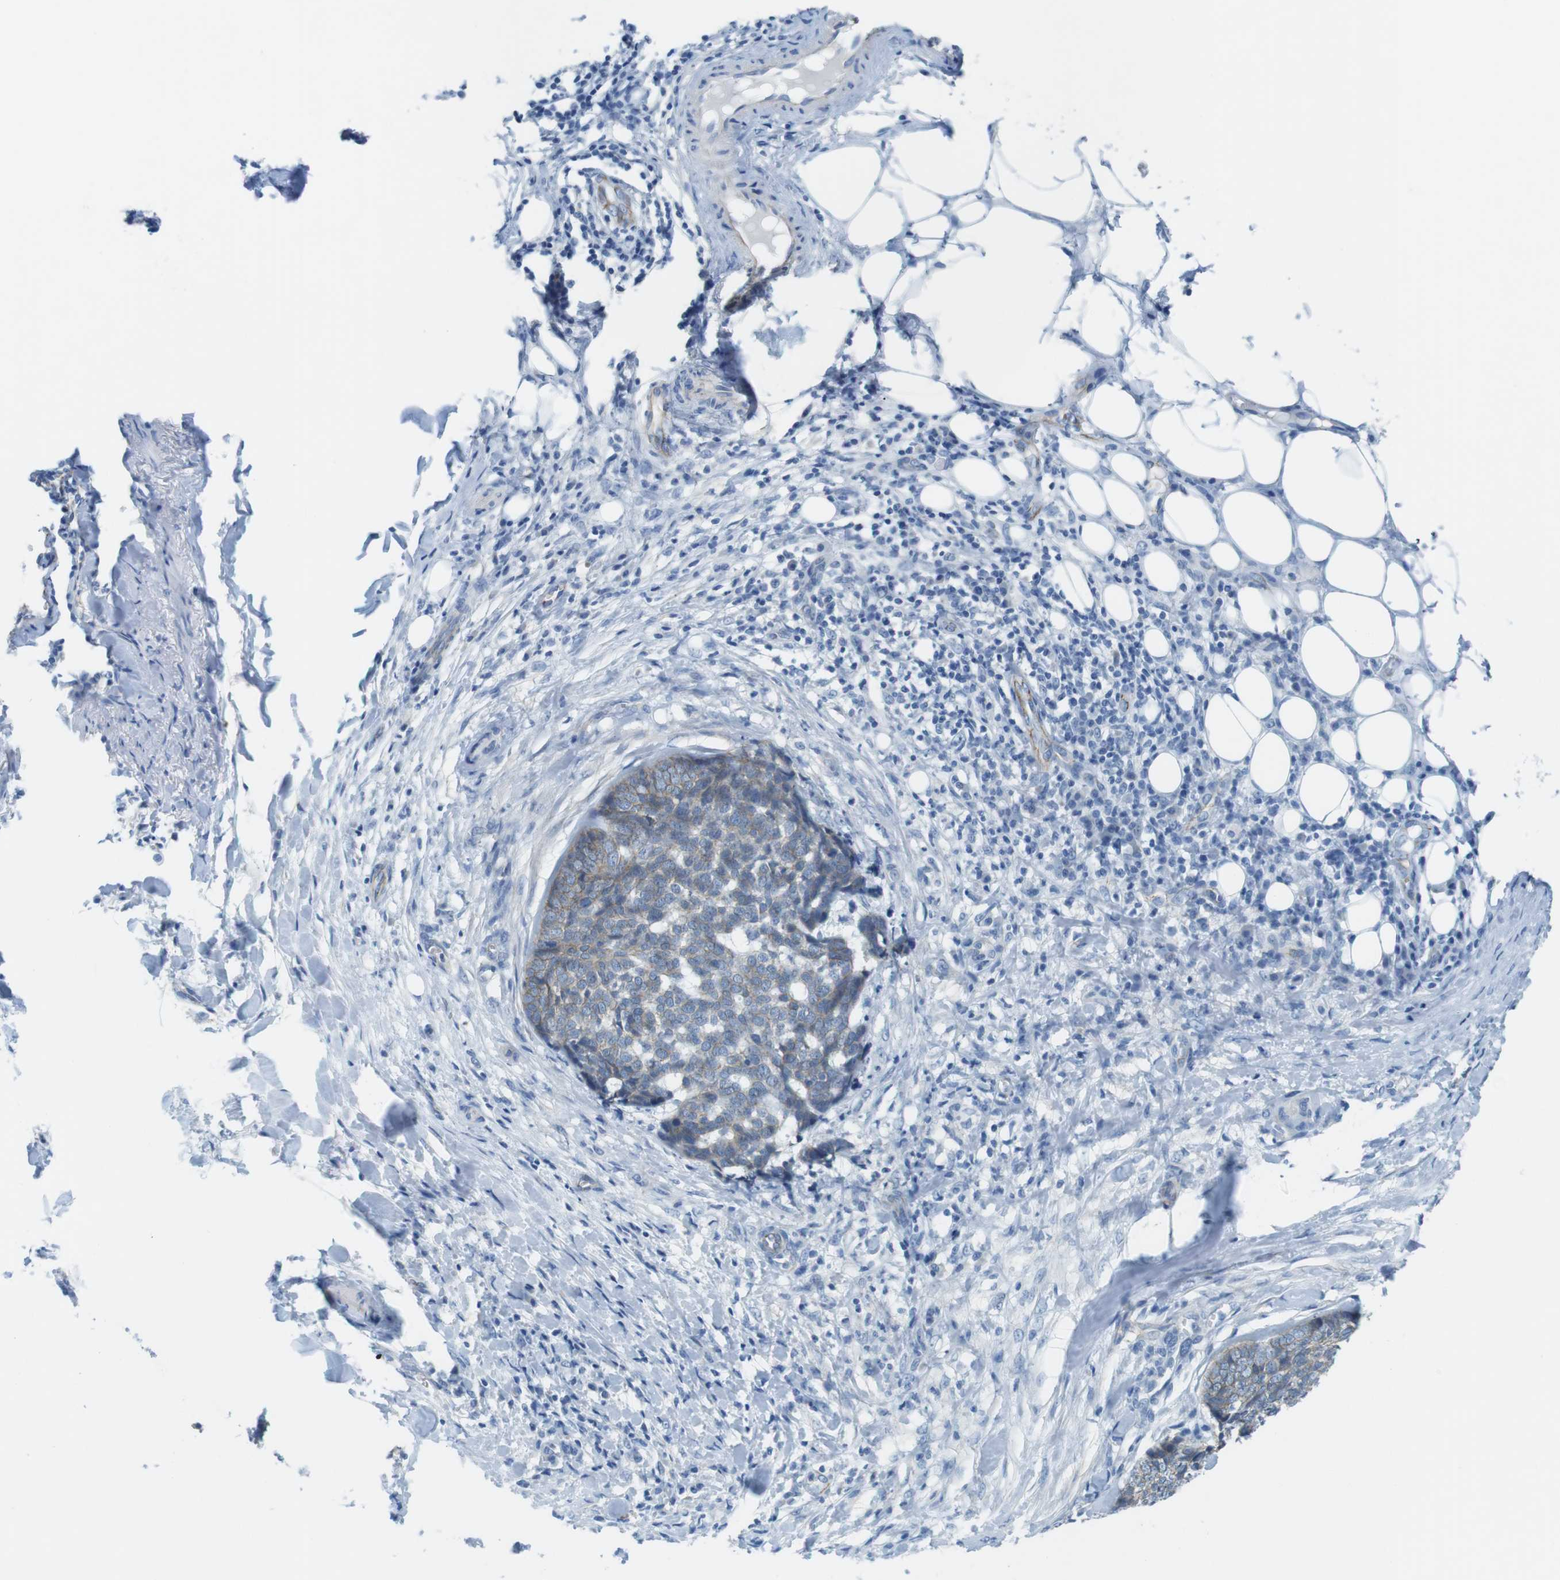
{"staining": {"intensity": "weak", "quantity": "<25%", "location": "cytoplasmic/membranous"}, "tissue": "skin cancer", "cell_type": "Tumor cells", "image_type": "cancer", "snomed": [{"axis": "morphology", "description": "Basal cell carcinoma"}, {"axis": "topography", "description": "Skin"}], "caption": "Tumor cells are negative for protein expression in human basal cell carcinoma (skin).", "gene": "SLC6A6", "patient": {"sex": "male", "age": 84}}